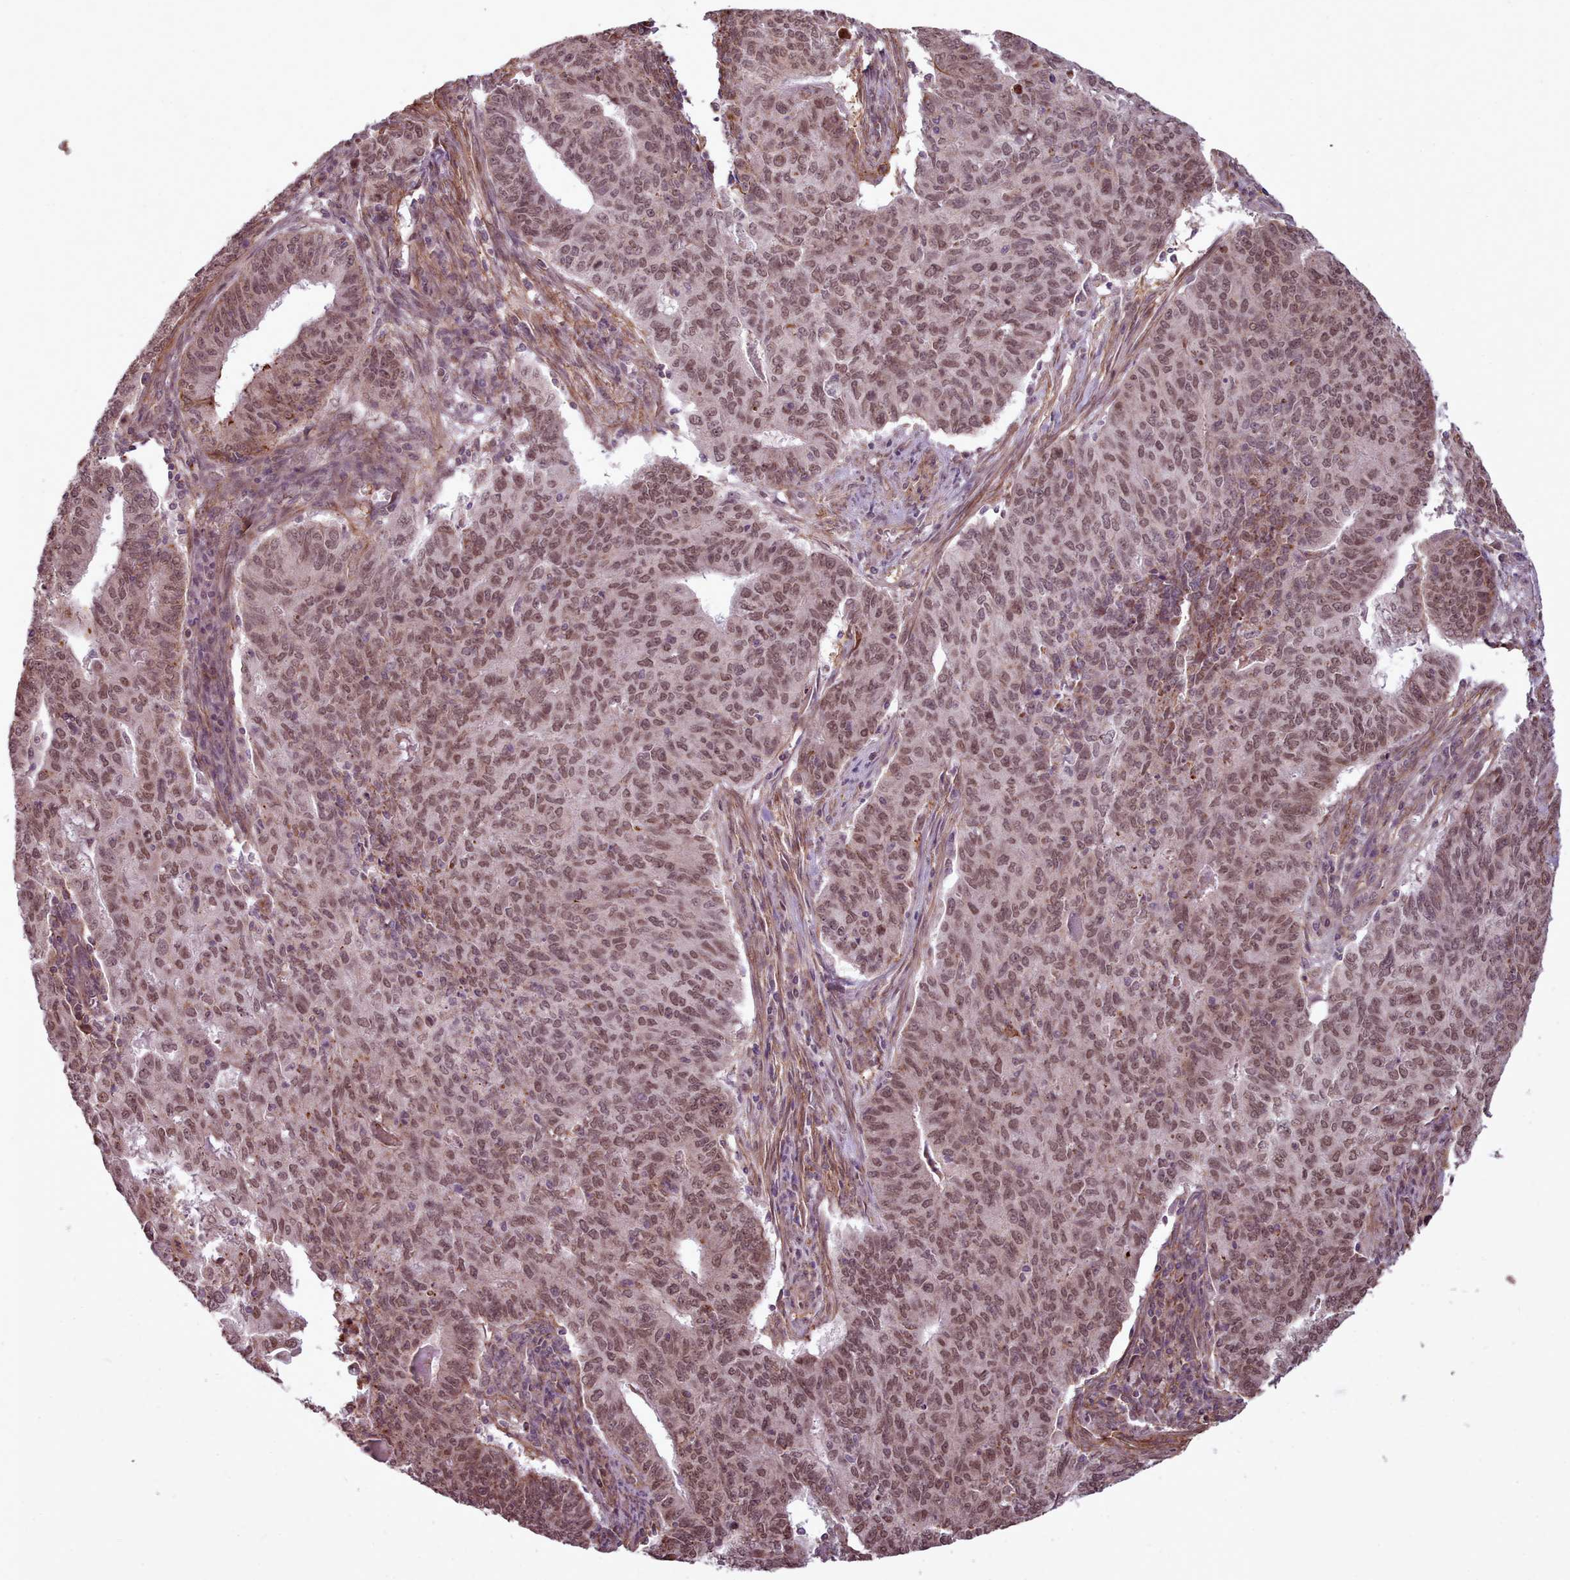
{"staining": {"intensity": "moderate", "quantity": "25%-75%", "location": "nuclear"}, "tissue": "endometrial cancer", "cell_type": "Tumor cells", "image_type": "cancer", "snomed": [{"axis": "morphology", "description": "Adenocarcinoma, NOS"}, {"axis": "topography", "description": "Endometrium"}], "caption": "Immunohistochemistry (IHC) staining of adenocarcinoma (endometrial), which exhibits medium levels of moderate nuclear expression in approximately 25%-75% of tumor cells indicating moderate nuclear protein positivity. The staining was performed using DAB (3,3'-diaminobenzidine) (brown) for protein detection and nuclei were counterstained in hematoxylin (blue).", "gene": "ZMYM4", "patient": {"sex": "female", "age": 59}}